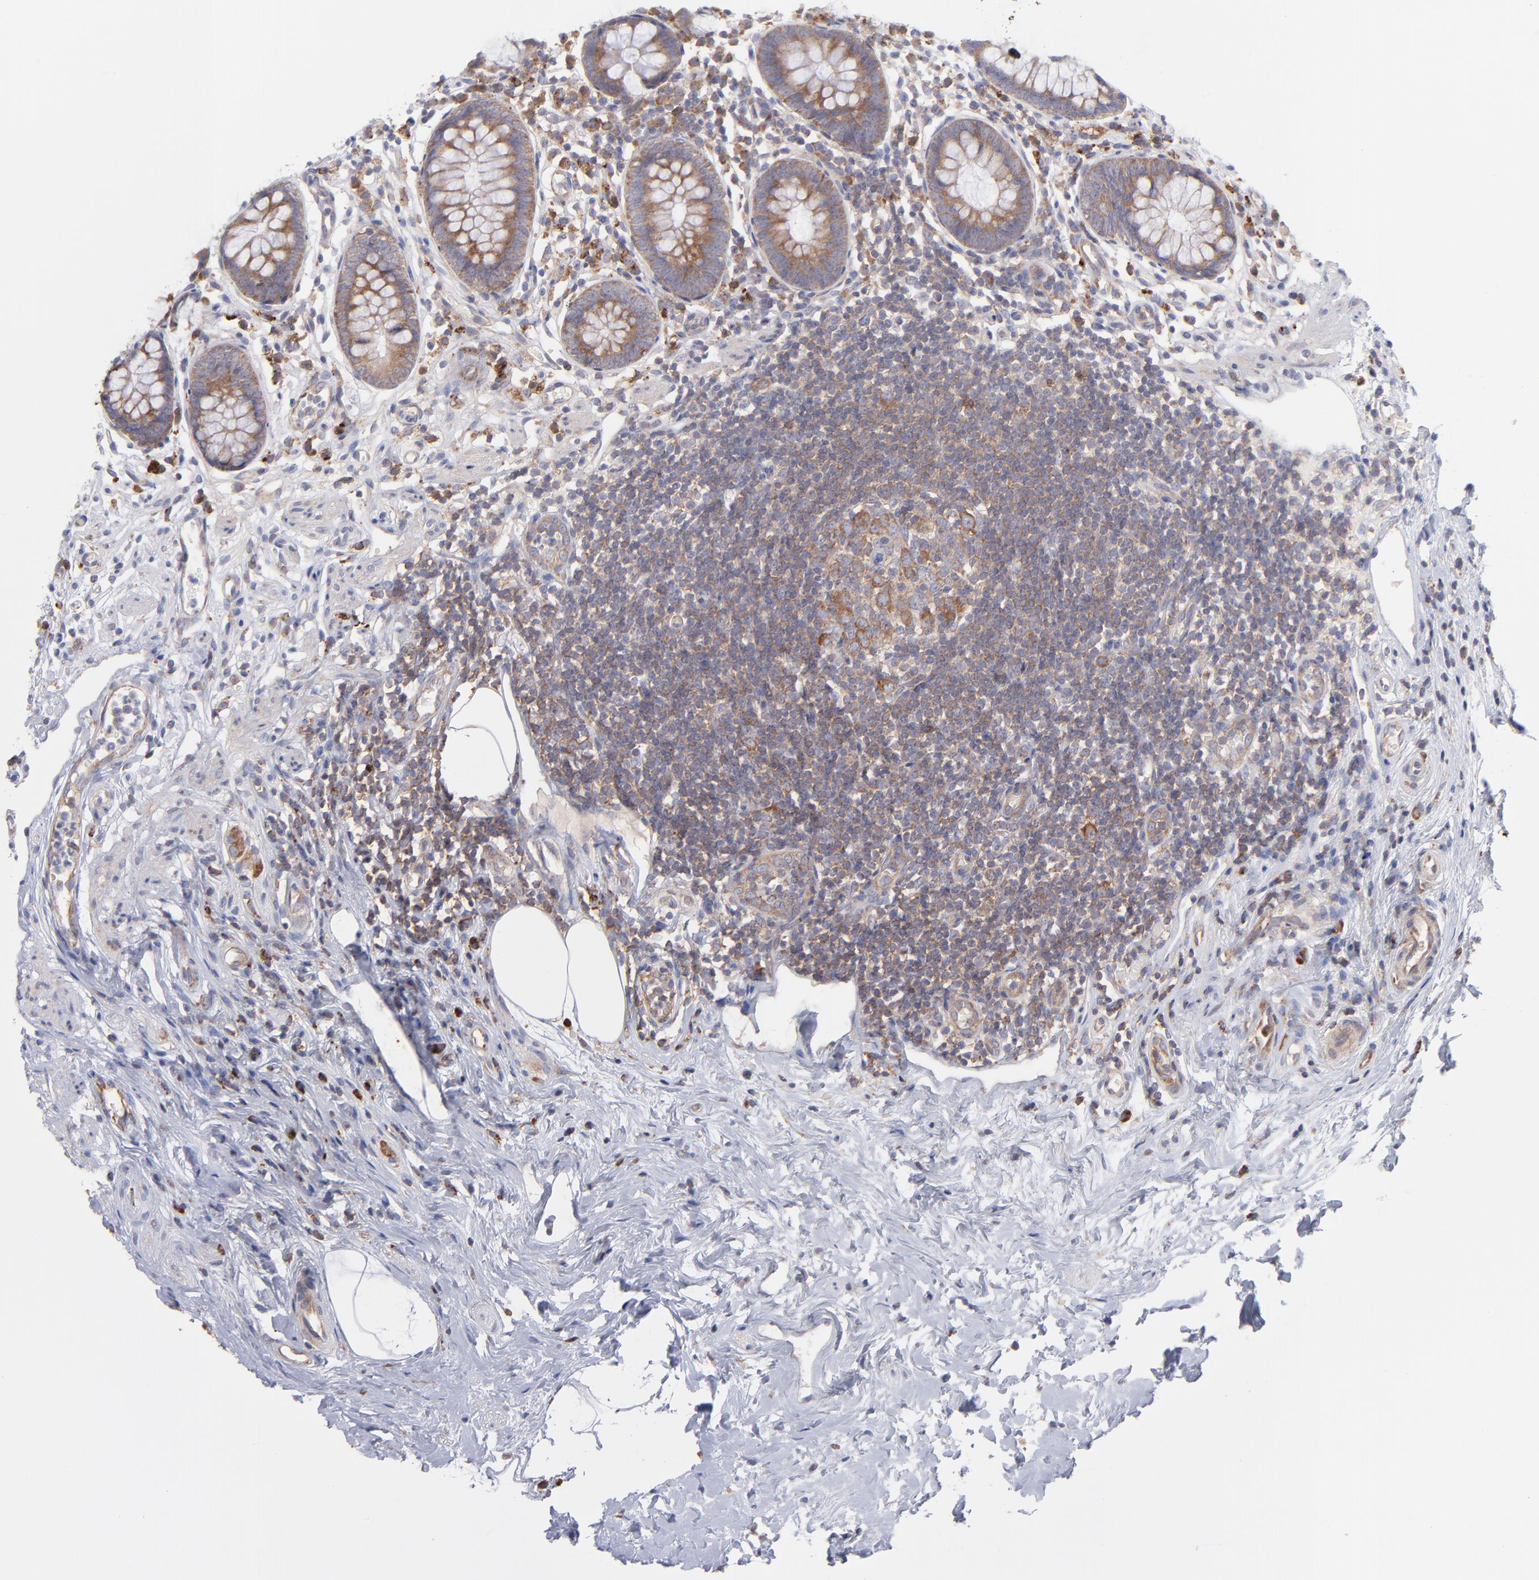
{"staining": {"intensity": "weak", "quantity": ">75%", "location": "cytoplasmic/membranous"}, "tissue": "appendix", "cell_type": "Glandular cells", "image_type": "normal", "snomed": [{"axis": "morphology", "description": "Normal tissue, NOS"}, {"axis": "topography", "description": "Appendix"}], "caption": "DAB immunohistochemical staining of unremarkable human appendix demonstrates weak cytoplasmic/membranous protein positivity in about >75% of glandular cells. The staining was performed using DAB (3,3'-diaminobenzidine) to visualize the protein expression in brown, while the nuclei were stained in blue with hematoxylin (Magnification: 20x).", "gene": "RPLP0", "patient": {"sex": "male", "age": 38}}